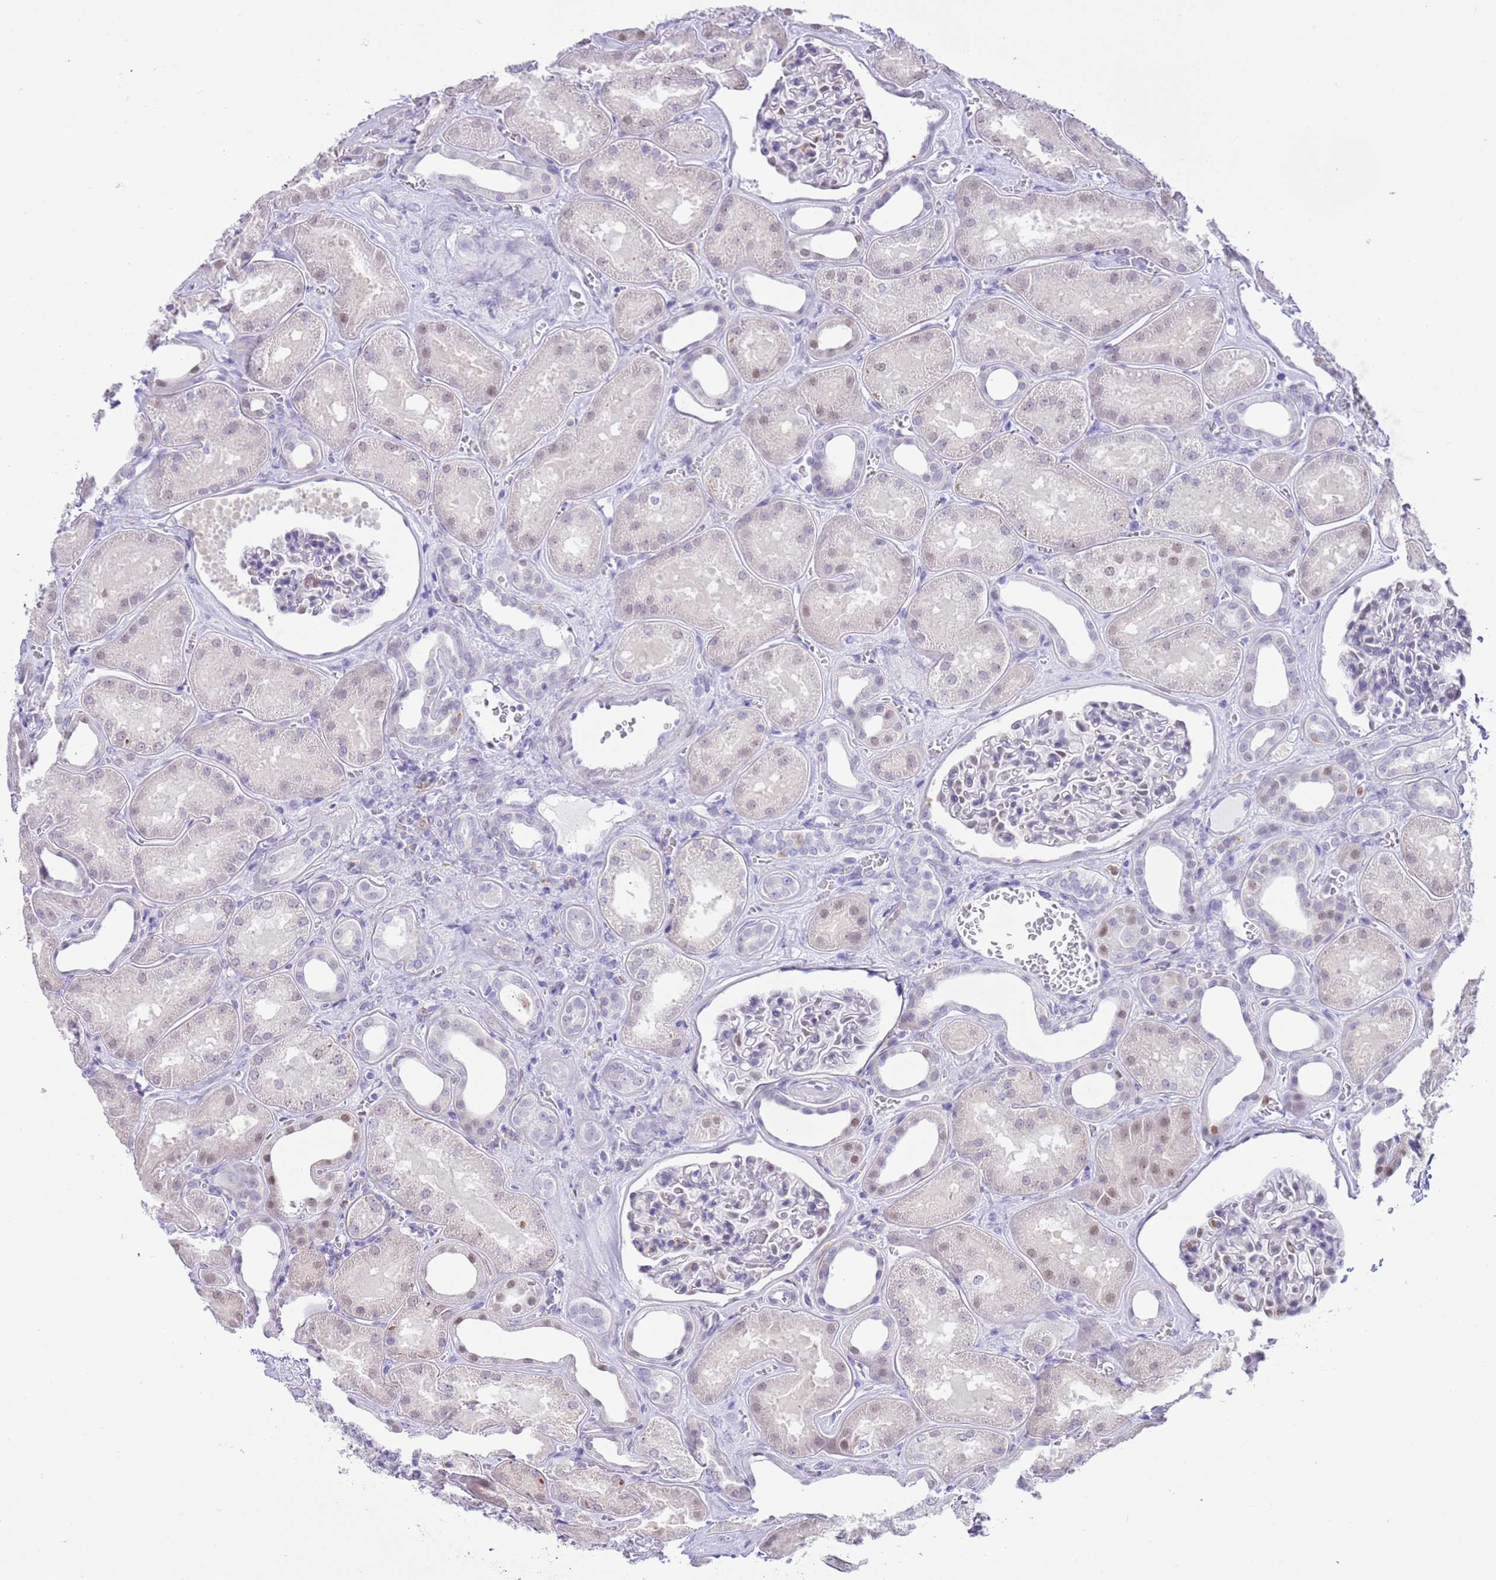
{"staining": {"intensity": "weak", "quantity": "<25%", "location": "nuclear"}, "tissue": "kidney", "cell_type": "Cells in glomeruli", "image_type": "normal", "snomed": [{"axis": "morphology", "description": "Normal tissue, NOS"}, {"axis": "morphology", "description": "Adenocarcinoma, NOS"}, {"axis": "topography", "description": "Kidney"}], "caption": "This is a histopathology image of IHC staining of normal kidney, which shows no expression in cells in glomeruli. (Stains: DAB immunohistochemistry (IHC) with hematoxylin counter stain, Microscopy: brightfield microscopy at high magnification).", "gene": "PPP1R17", "patient": {"sex": "female", "age": 68}}